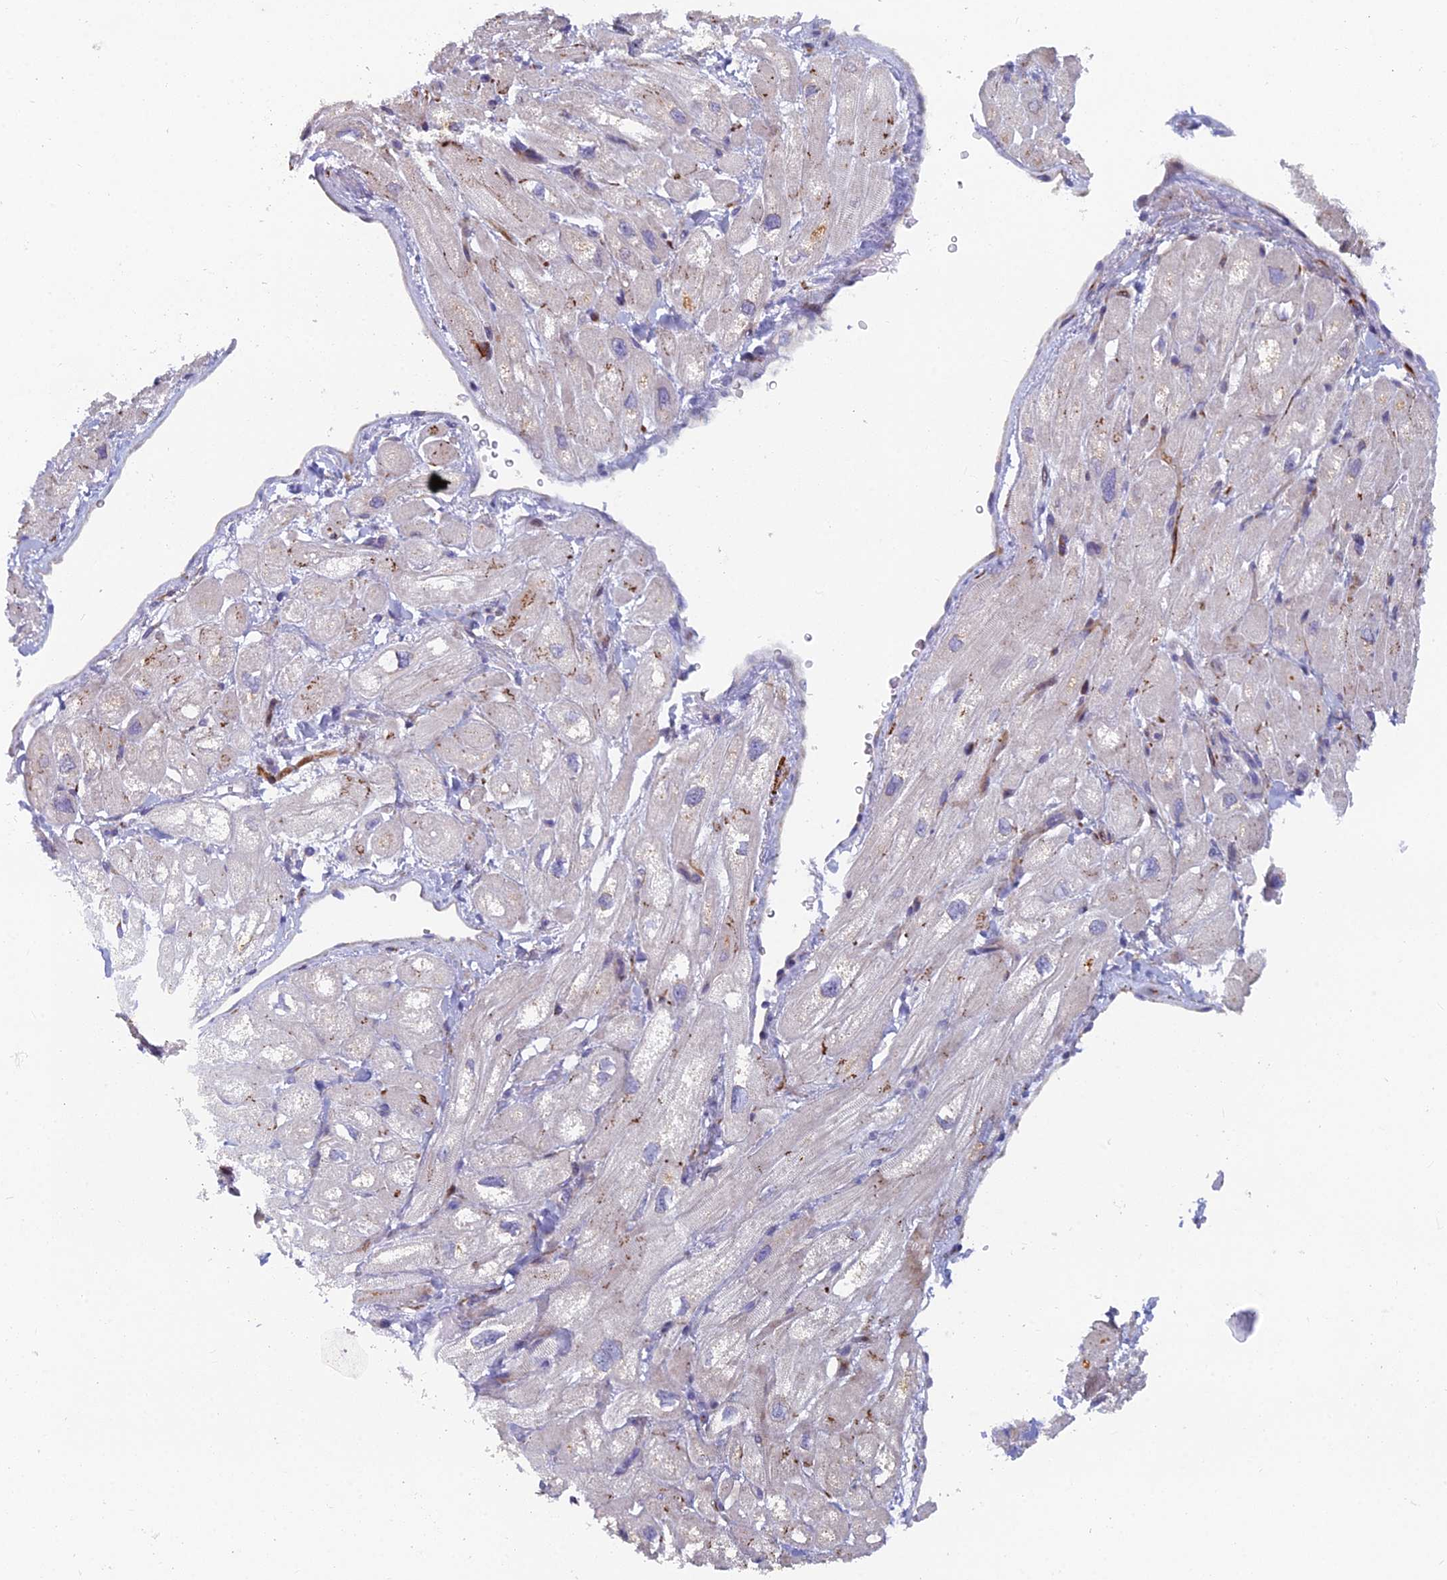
{"staining": {"intensity": "moderate", "quantity": "<25%", "location": "cytoplasmic/membranous"}, "tissue": "heart muscle", "cell_type": "Cardiomyocytes", "image_type": "normal", "snomed": [{"axis": "morphology", "description": "Normal tissue, NOS"}, {"axis": "topography", "description": "Heart"}], "caption": "Benign heart muscle was stained to show a protein in brown. There is low levels of moderate cytoplasmic/membranous positivity in approximately <25% of cardiomyocytes.", "gene": "B9D2", "patient": {"sex": "male", "age": 65}}